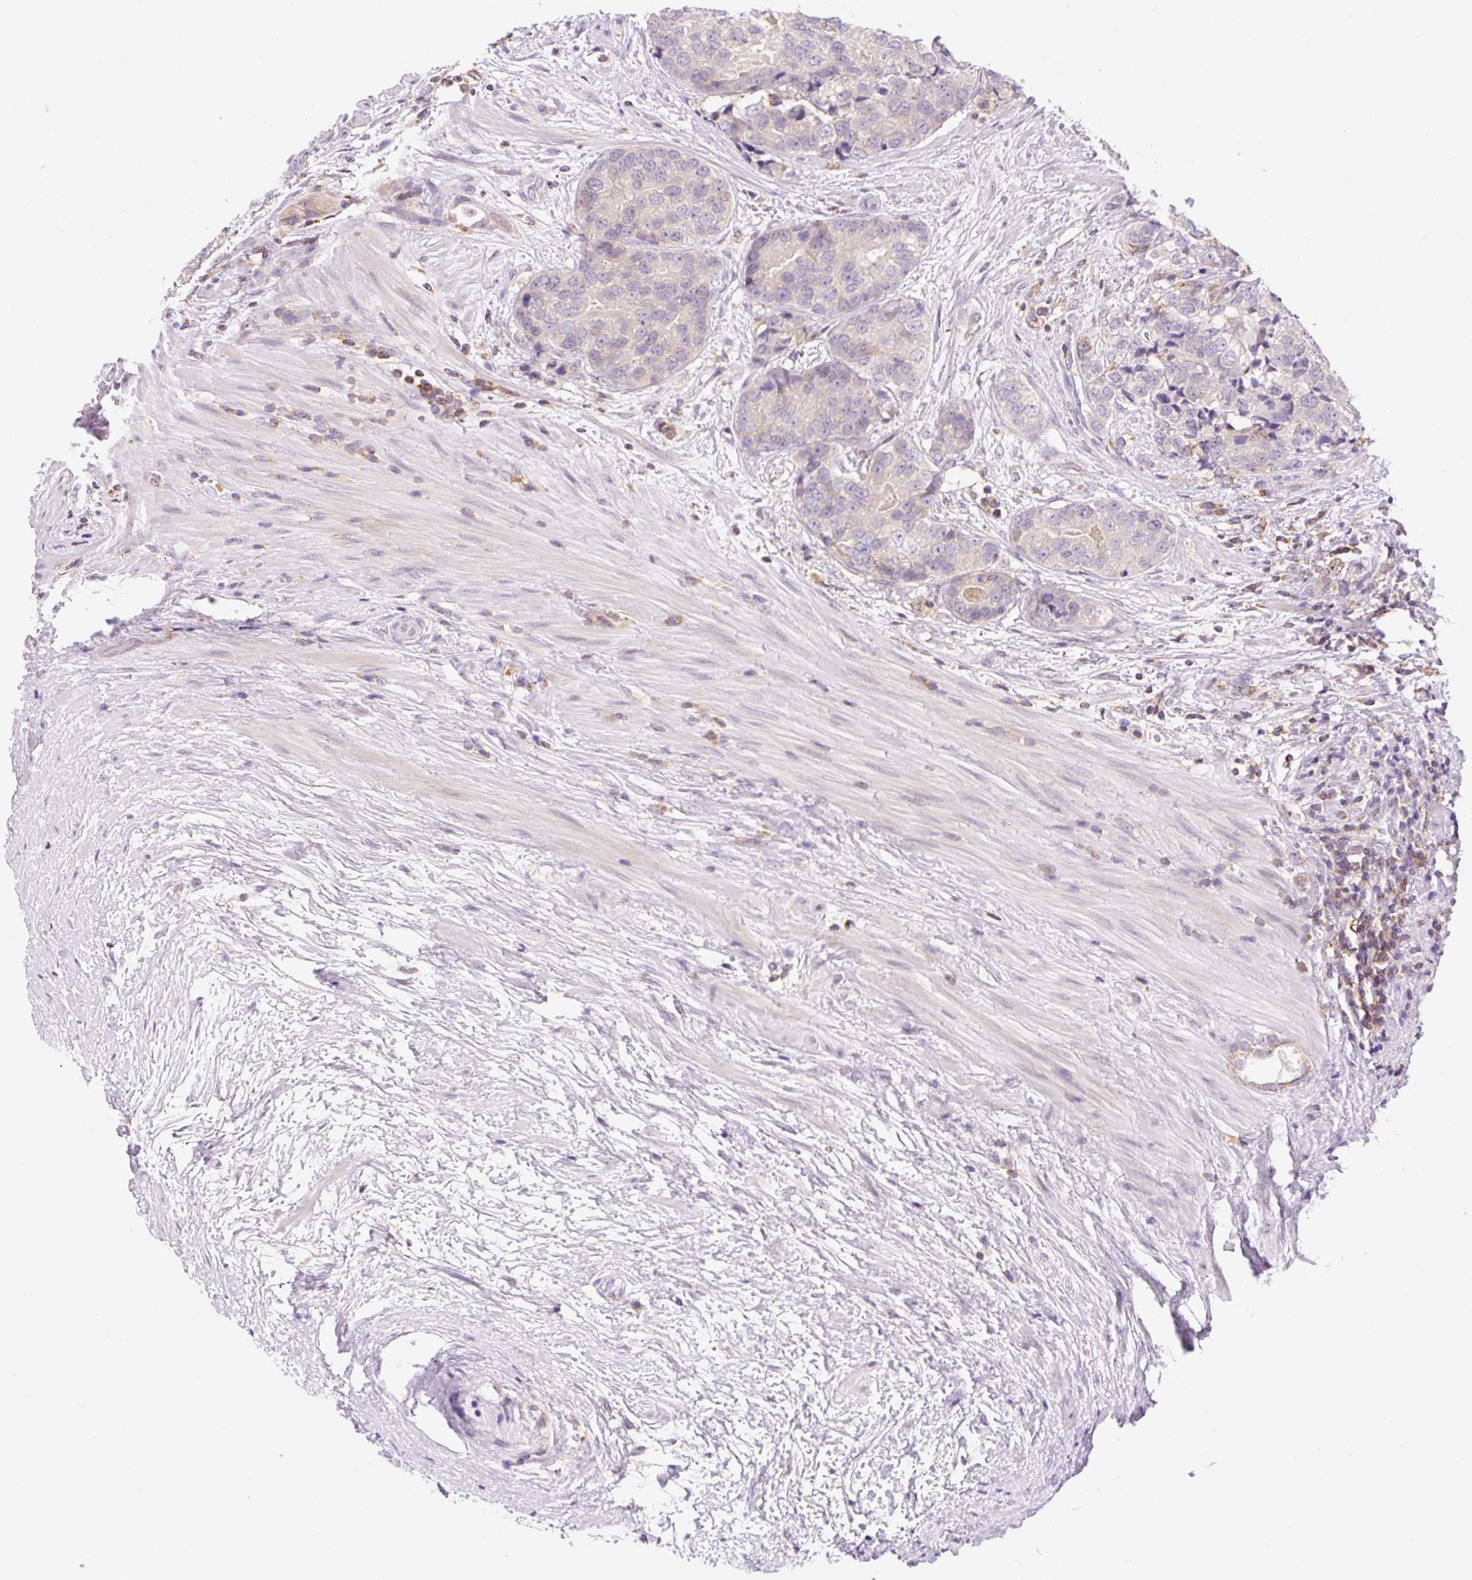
{"staining": {"intensity": "negative", "quantity": "none", "location": "none"}, "tissue": "prostate cancer", "cell_type": "Tumor cells", "image_type": "cancer", "snomed": [{"axis": "morphology", "description": "Adenocarcinoma, High grade"}, {"axis": "topography", "description": "Prostate"}], "caption": "Prostate cancer stained for a protein using immunohistochemistry shows no positivity tumor cells.", "gene": "CARD11", "patient": {"sex": "male", "age": 68}}